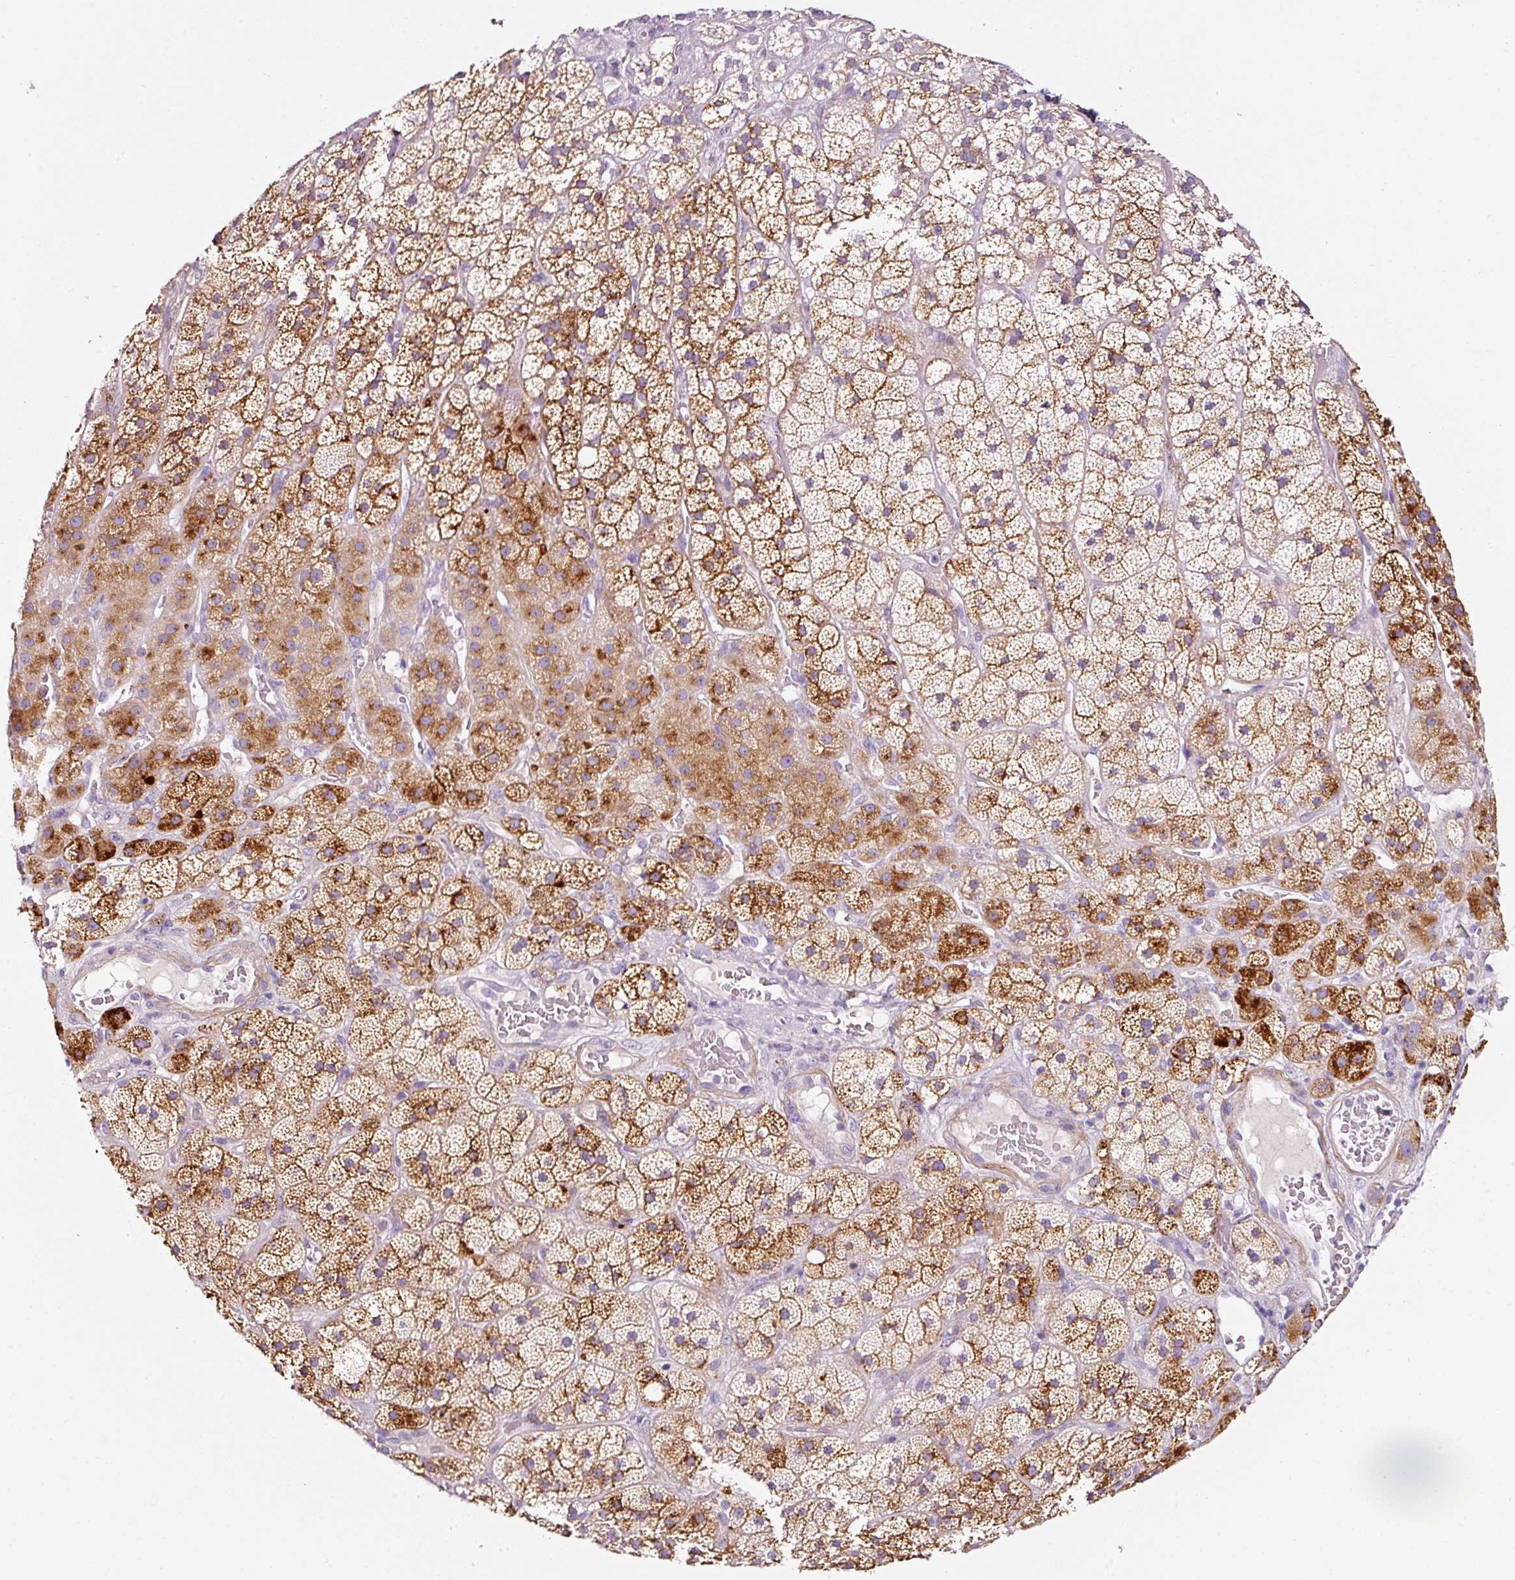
{"staining": {"intensity": "strong", "quantity": "25%-75%", "location": "cytoplasmic/membranous"}, "tissue": "adrenal gland", "cell_type": "Glandular cells", "image_type": "normal", "snomed": [{"axis": "morphology", "description": "Normal tissue, NOS"}, {"axis": "topography", "description": "Adrenal gland"}], "caption": "Immunohistochemical staining of normal human adrenal gland reveals strong cytoplasmic/membranous protein expression in approximately 25%-75% of glandular cells. The staining was performed using DAB to visualize the protein expression in brown, while the nuclei were stained in blue with hematoxylin (Magnification: 20x).", "gene": "CYB561A3", "patient": {"sex": "male", "age": 57}}